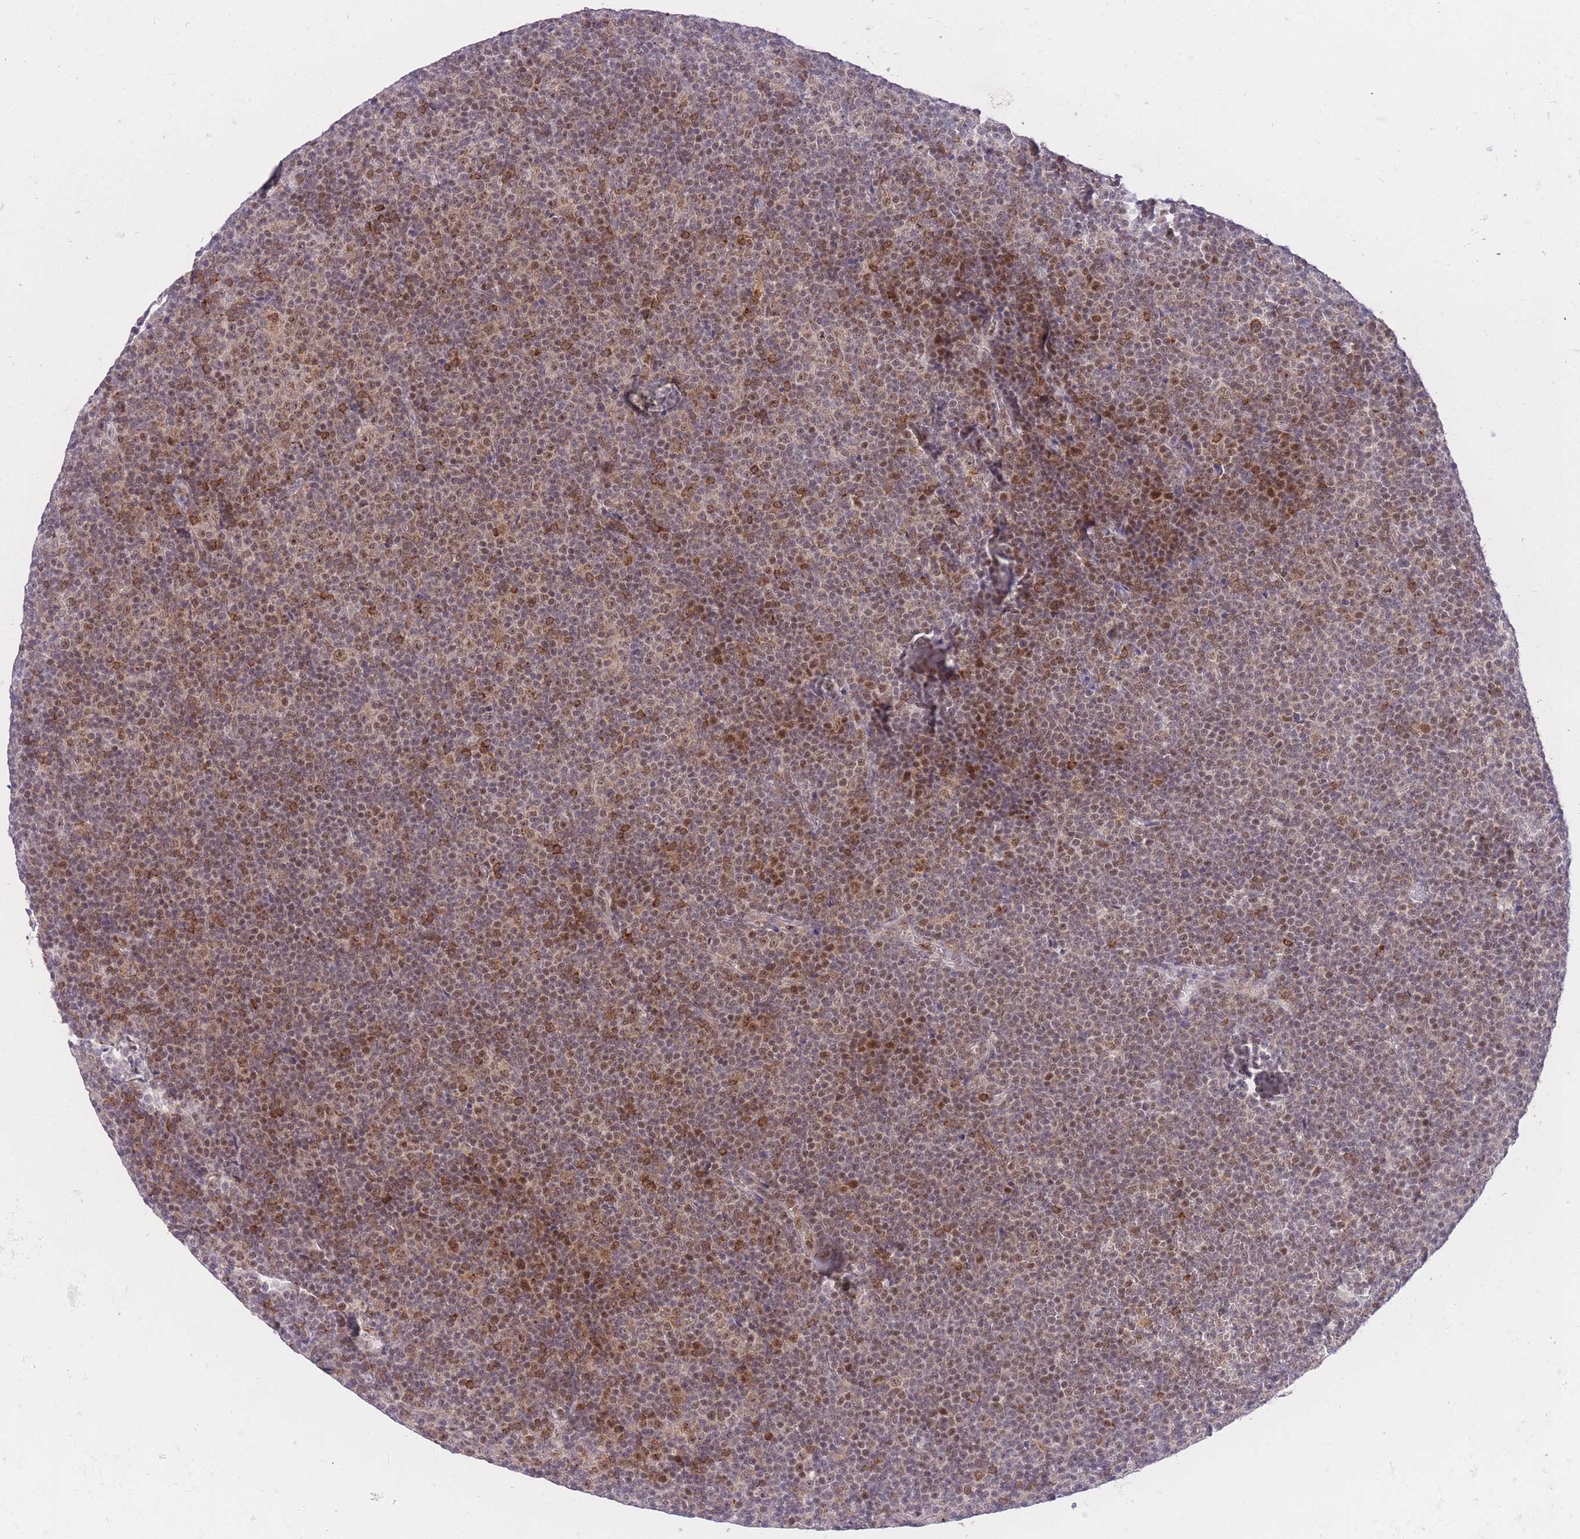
{"staining": {"intensity": "moderate", "quantity": ">75%", "location": "cytoplasmic/membranous,nuclear"}, "tissue": "lymphoma", "cell_type": "Tumor cells", "image_type": "cancer", "snomed": [{"axis": "morphology", "description": "Malignant lymphoma, non-Hodgkin's type, Low grade"}, {"axis": "topography", "description": "Lymph node"}], "caption": "Protein analysis of malignant lymphoma, non-Hodgkin's type (low-grade) tissue displays moderate cytoplasmic/membranous and nuclear expression in about >75% of tumor cells. (Brightfield microscopy of DAB IHC at high magnification).", "gene": "STK39", "patient": {"sex": "female", "age": 67}}